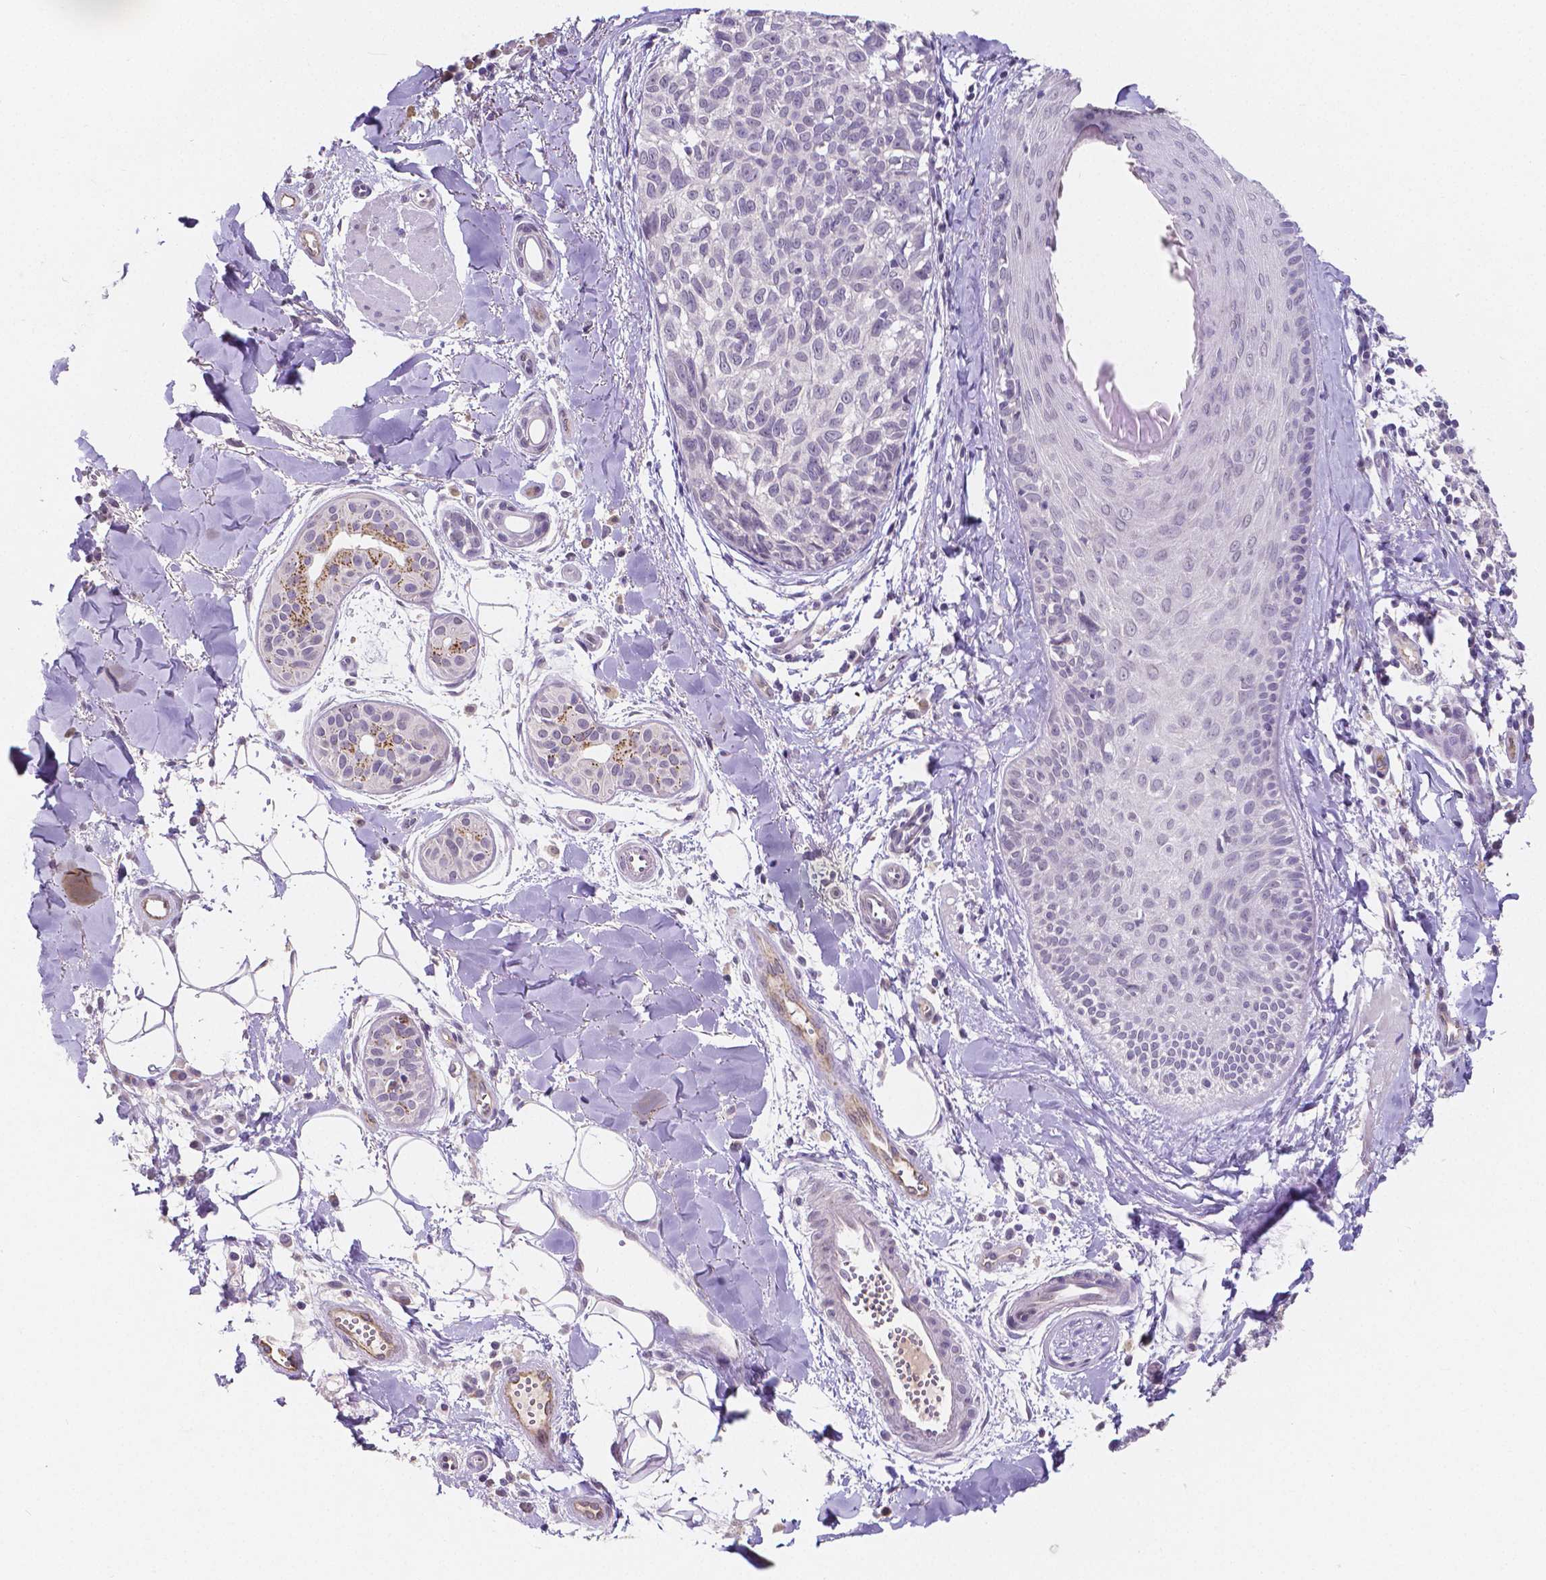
{"staining": {"intensity": "negative", "quantity": "none", "location": "none"}, "tissue": "melanoma", "cell_type": "Tumor cells", "image_type": "cancer", "snomed": [{"axis": "morphology", "description": "Malignant melanoma, NOS"}, {"axis": "topography", "description": "Skin"}], "caption": "A photomicrograph of malignant melanoma stained for a protein displays no brown staining in tumor cells.", "gene": "ELAVL2", "patient": {"sex": "male", "age": 48}}